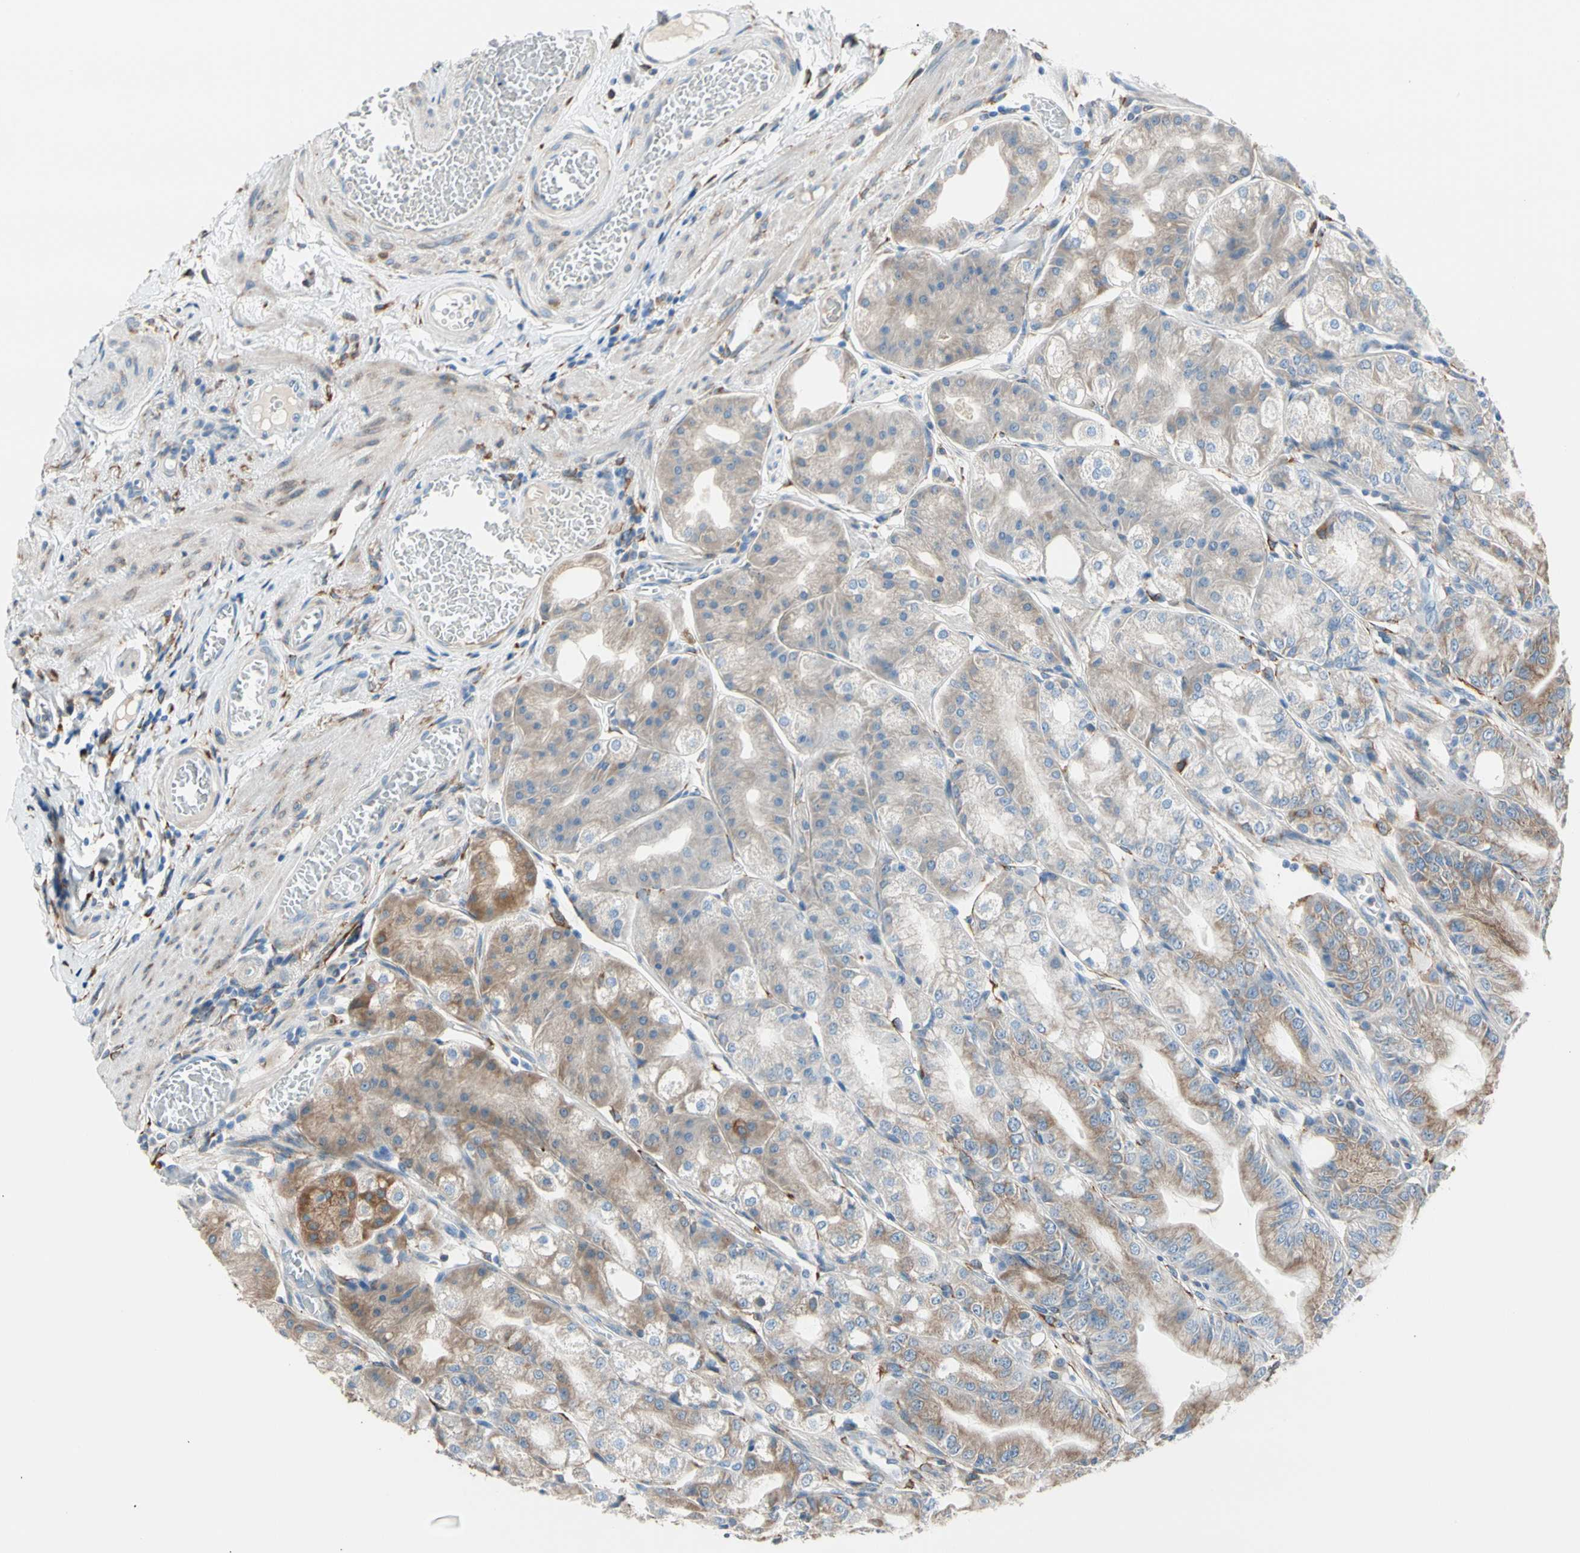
{"staining": {"intensity": "moderate", "quantity": "25%-75%", "location": "cytoplasmic/membranous"}, "tissue": "stomach", "cell_type": "Glandular cells", "image_type": "normal", "snomed": [{"axis": "morphology", "description": "Normal tissue, NOS"}, {"axis": "topography", "description": "Stomach, lower"}], "caption": "Benign stomach was stained to show a protein in brown. There is medium levels of moderate cytoplasmic/membranous expression in approximately 25%-75% of glandular cells. (DAB IHC with brightfield microscopy, high magnification).", "gene": "LRPAP1", "patient": {"sex": "male", "age": 71}}